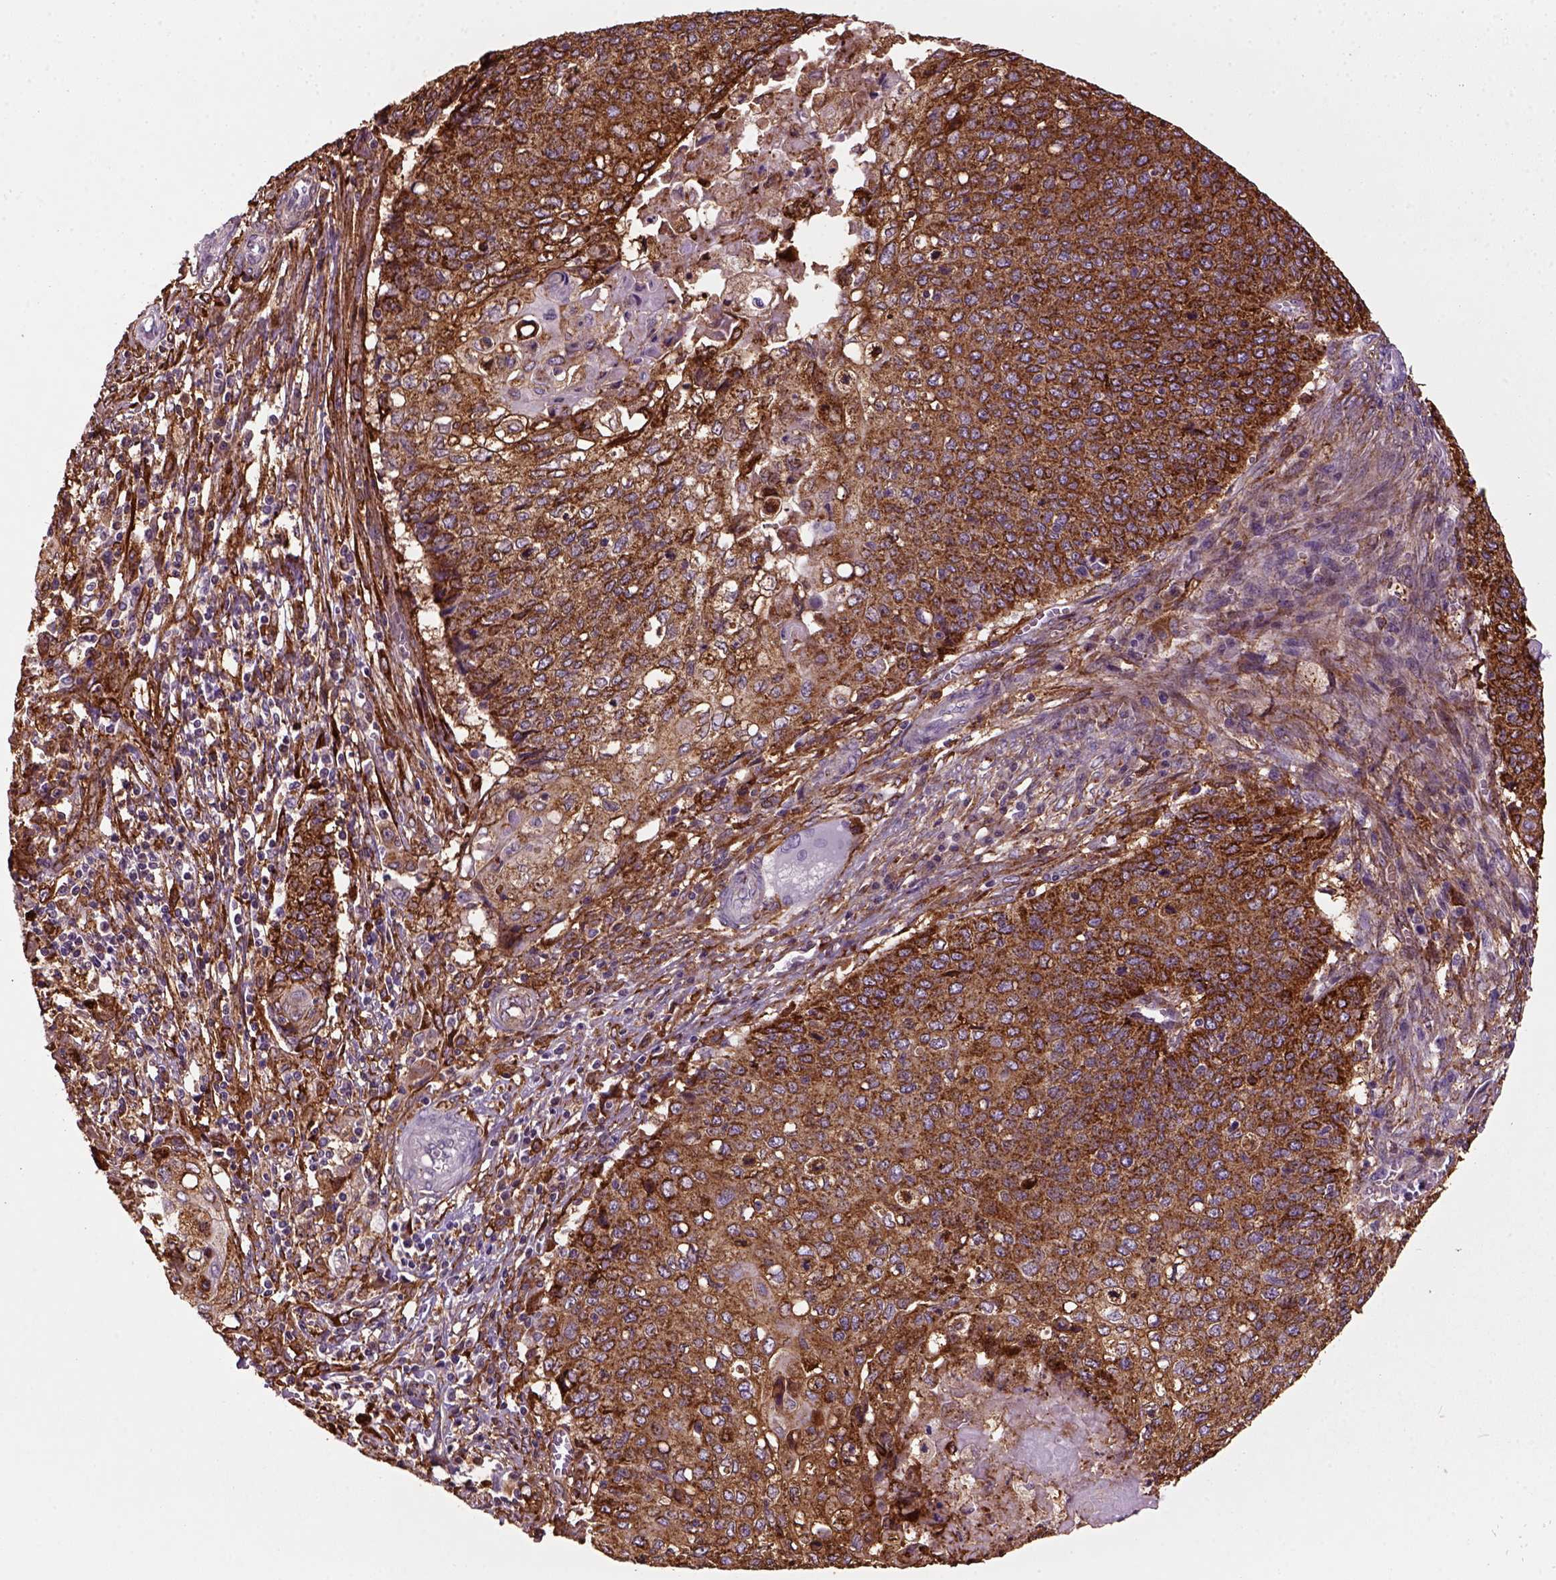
{"staining": {"intensity": "strong", "quantity": "25%-75%", "location": "cytoplasmic/membranous"}, "tissue": "cervical cancer", "cell_type": "Tumor cells", "image_type": "cancer", "snomed": [{"axis": "morphology", "description": "Squamous cell carcinoma, NOS"}, {"axis": "topography", "description": "Cervix"}], "caption": "Cervical cancer (squamous cell carcinoma) stained with DAB (3,3'-diaminobenzidine) IHC shows high levels of strong cytoplasmic/membranous staining in about 25%-75% of tumor cells.", "gene": "MARCKS", "patient": {"sex": "female", "age": 39}}